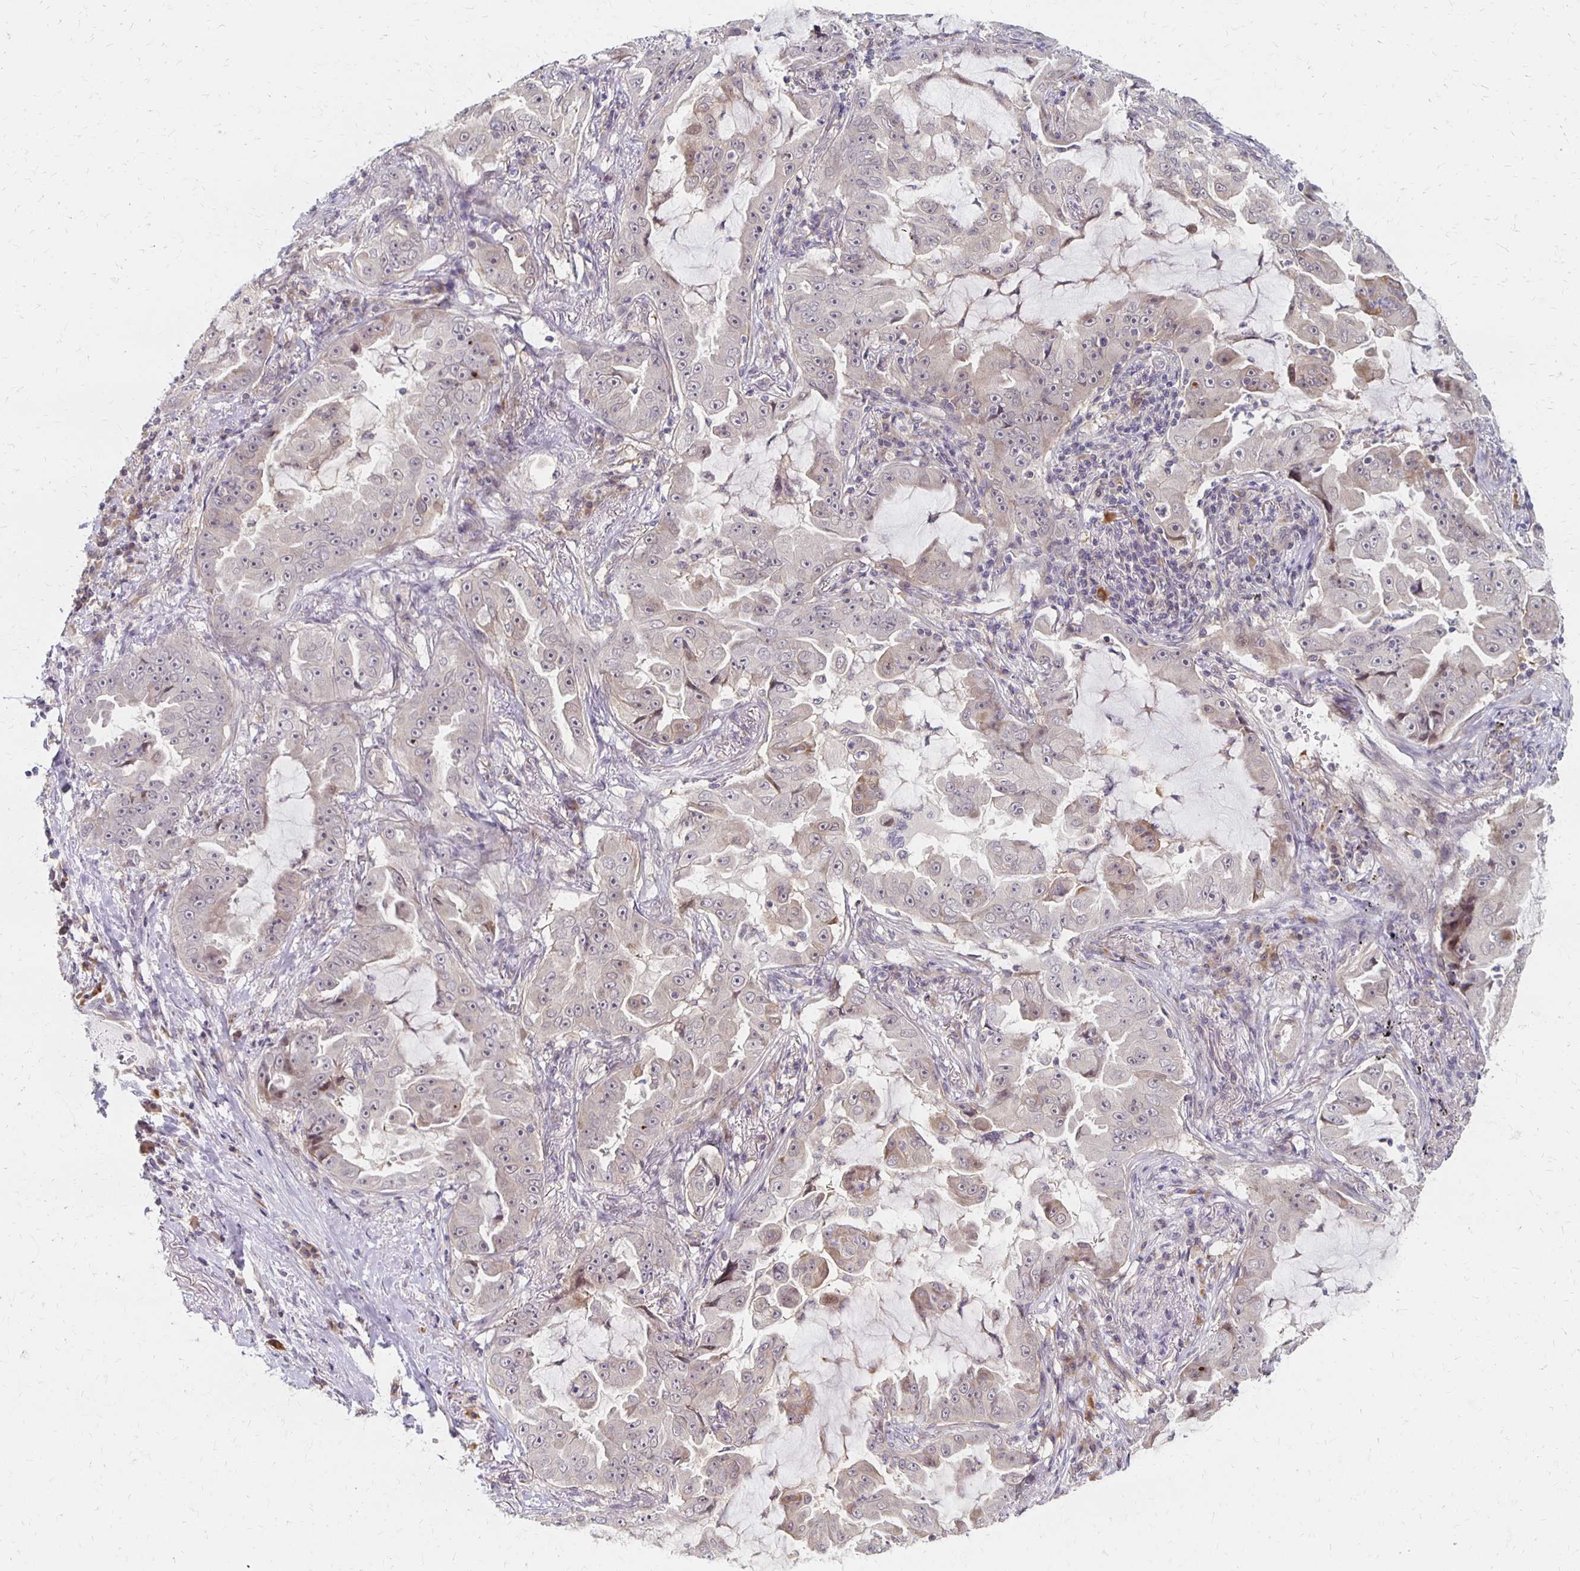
{"staining": {"intensity": "weak", "quantity": "<25%", "location": "cytoplasmic/membranous"}, "tissue": "lung cancer", "cell_type": "Tumor cells", "image_type": "cancer", "snomed": [{"axis": "morphology", "description": "Adenocarcinoma, NOS"}, {"axis": "topography", "description": "Lung"}], "caption": "The photomicrograph shows no significant expression in tumor cells of lung cancer (adenocarcinoma).", "gene": "PRKCB", "patient": {"sex": "female", "age": 52}}